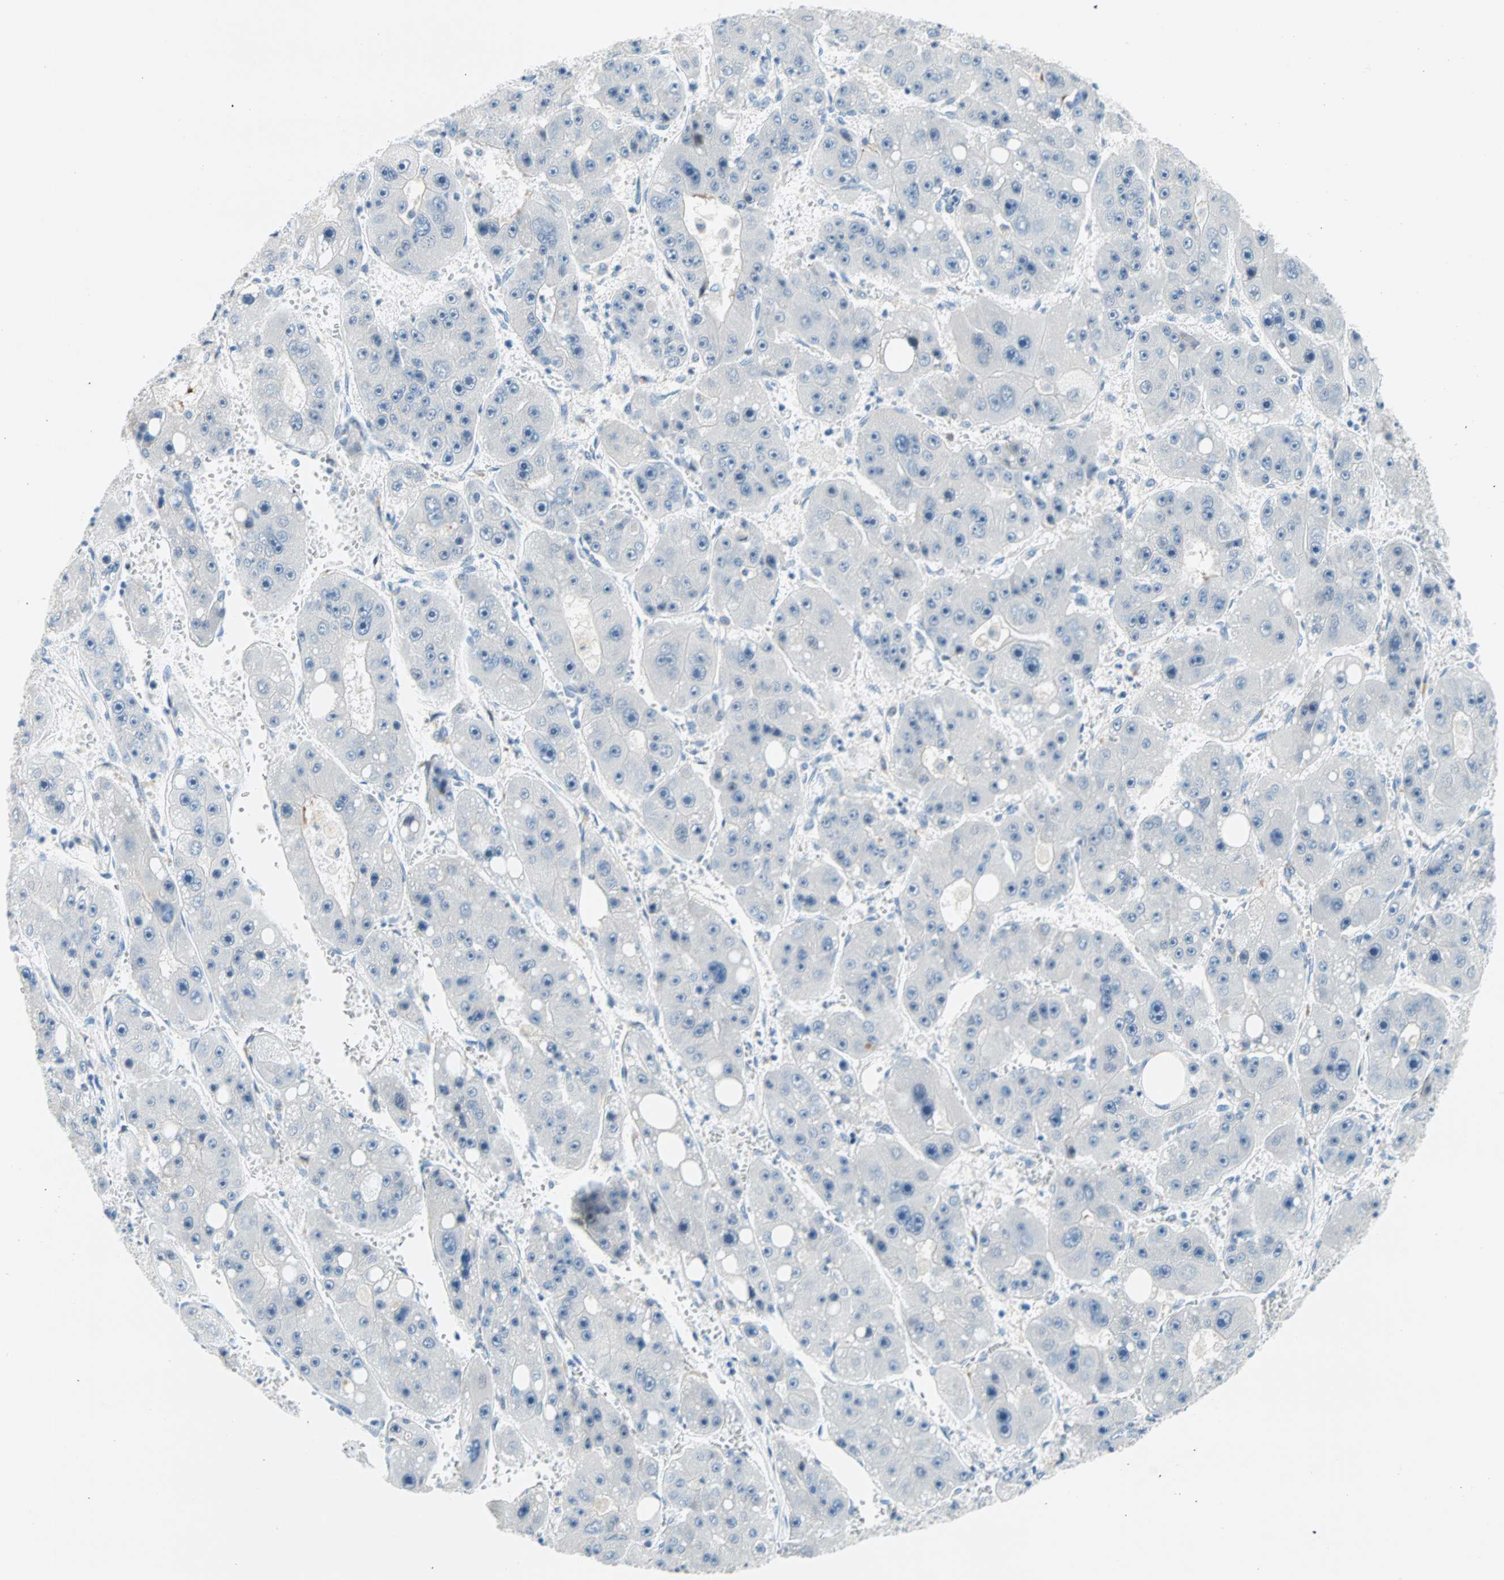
{"staining": {"intensity": "negative", "quantity": "none", "location": "none"}, "tissue": "liver cancer", "cell_type": "Tumor cells", "image_type": "cancer", "snomed": [{"axis": "morphology", "description": "Carcinoma, Hepatocellular, NOS"}, {"axis": "topography", "description": "Liver"}], "caption": "High magnification brightfield microscopy of liver cancer stained with DAB (3,3'-diaminobenzidine) (brown) and counterstained with hematoxylin (blue): tumor cells show no significant expression.", "gene": "TMEM163", "patient": {"sex": "female", "age": 61}}